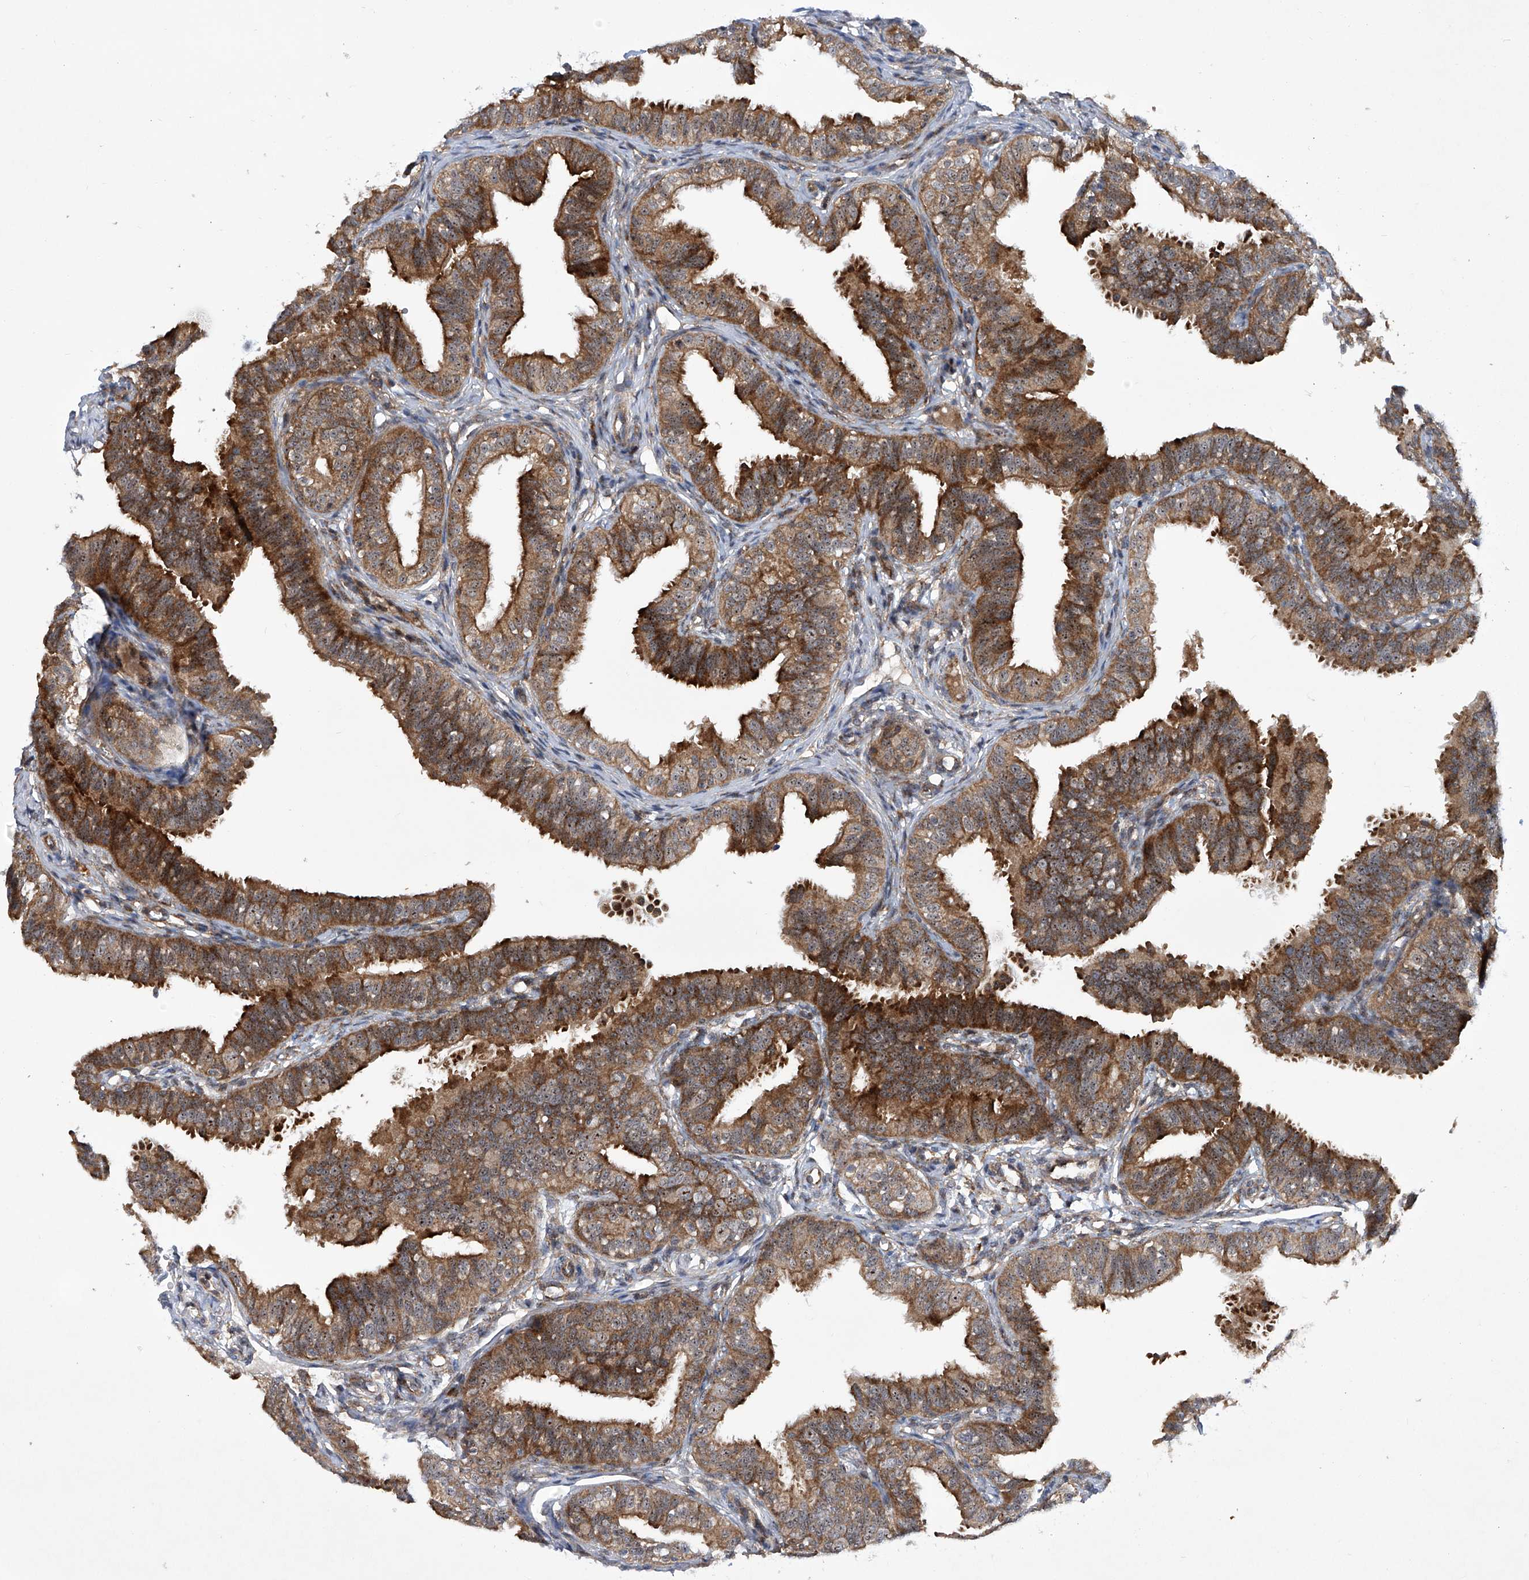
{"staining": {"intensity": "strong", "quantity": "25%-75%", "location": "cytoplasmic/membranous"}, "tissue": "fallopian tube", "cell_type": "Glandular cells", "image_type": "normal", "snomed": [{"axis": "morphology", "description": "Normal tissue, NOS"}, {"axis": "topography", "description": "Fallopian tube"}], "caption": "A brown stain shows strong cytoplasmic/membranous positivity of a protein in glandular cells of unremarkable fallopian tube. The staining is performed using DAB (3,3'-diaminobenzidine) brown chromogen to label protein expression. The nuclei are counter-stained blue using hematoxylin.", "gene": "CISH", "patient": {"sex": "female", "age": 35}}